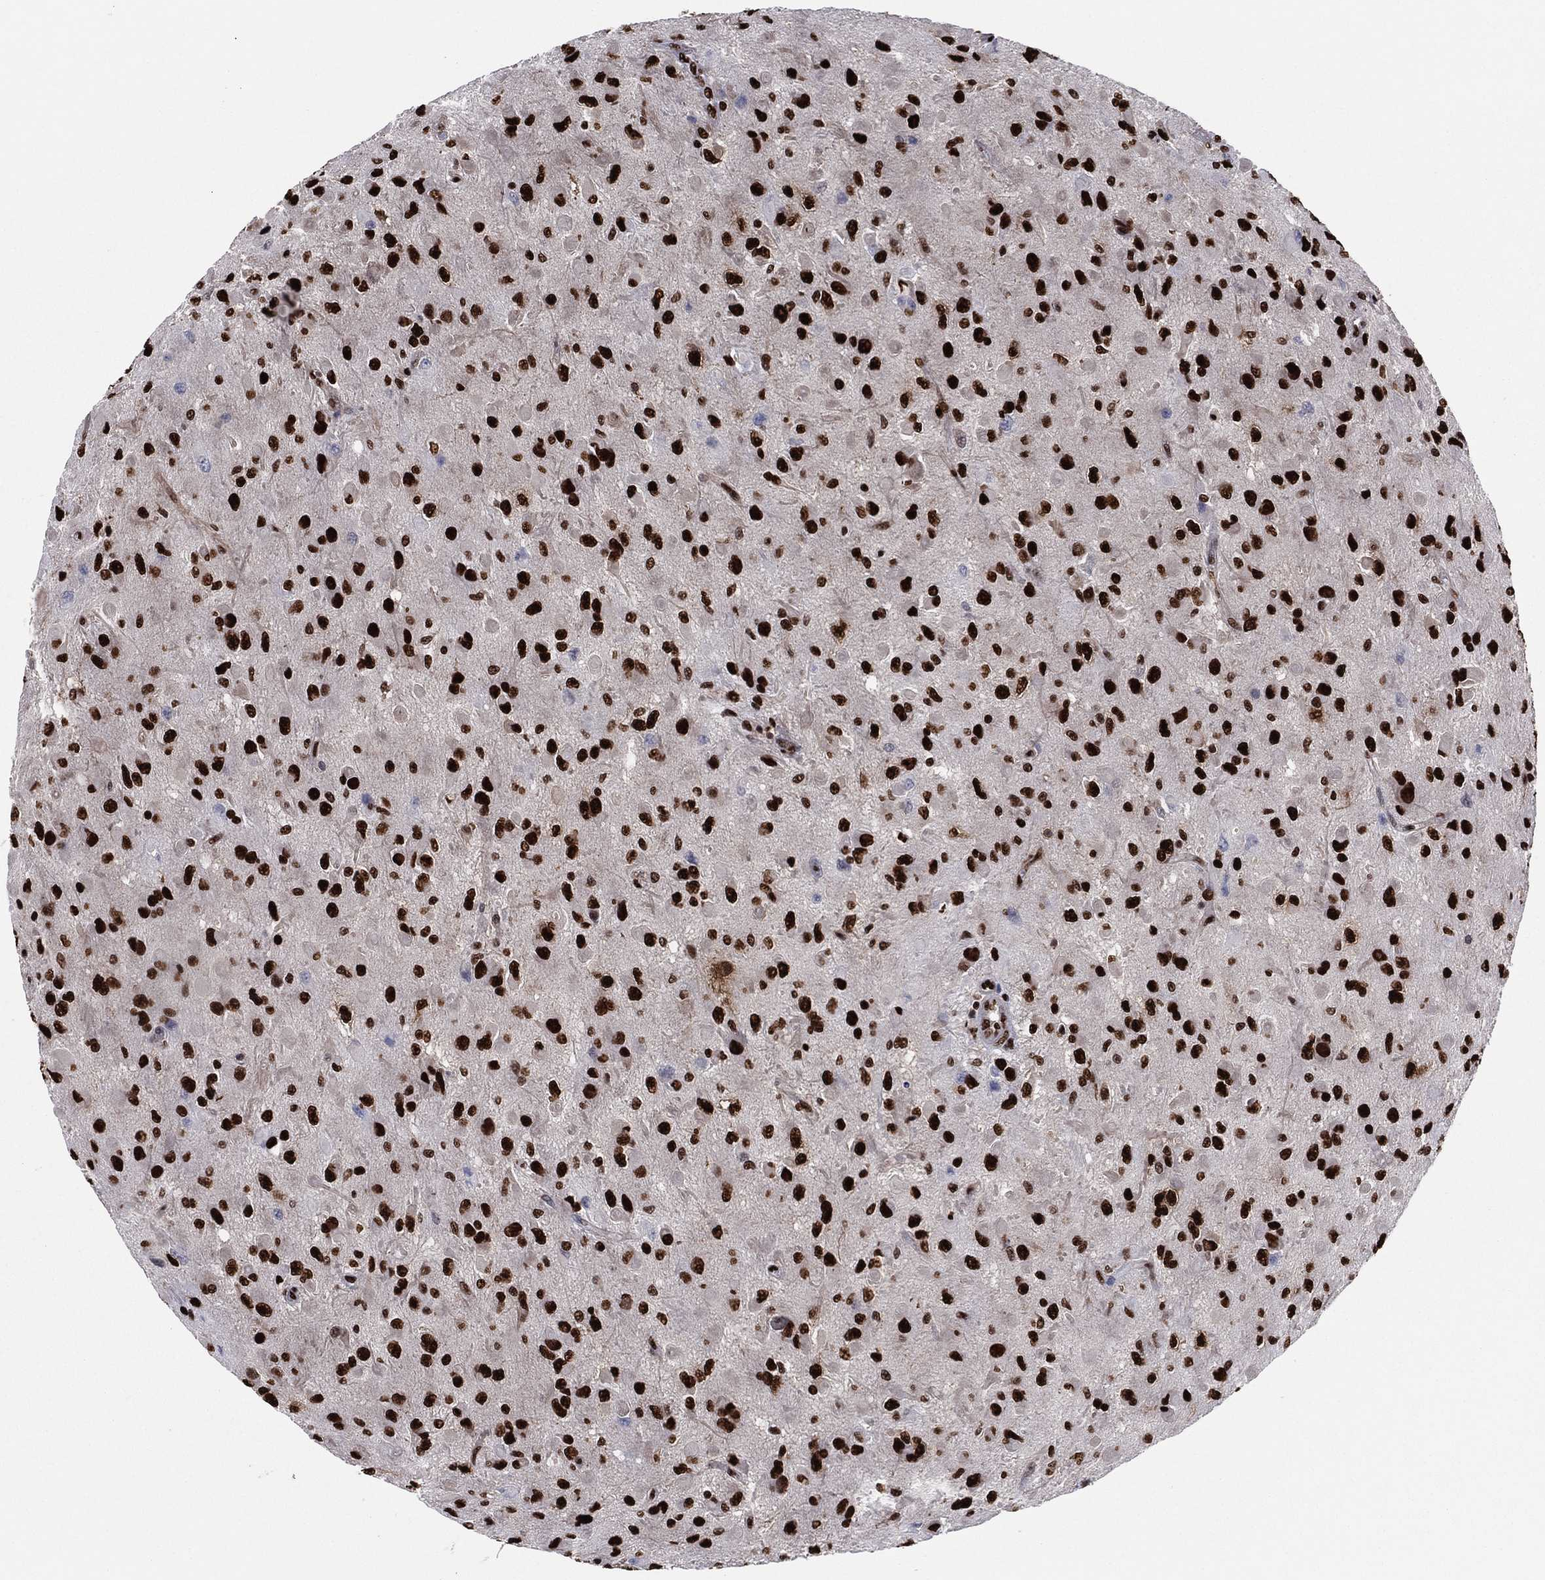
{"staining": {"intensity": "strong", "quantity": ">75%", "location": "nuclear"}, "tissue": "glioma", "cell_type": "Tumor cells", "image_type": "cancer", "snomed": [{"axis": "morphology", "description": "Glioma, malignant, High grade"}, {"axis": "topography", "description": "Cerebral cortex"}], "caption": "Malignant high-grade glioma stained for a protein (brown) displays strong nuclear positive staining in approximately >75% of tumor cells.", "gene": "TP53BP1", "patient": {"sex": "male", "age": 35}}